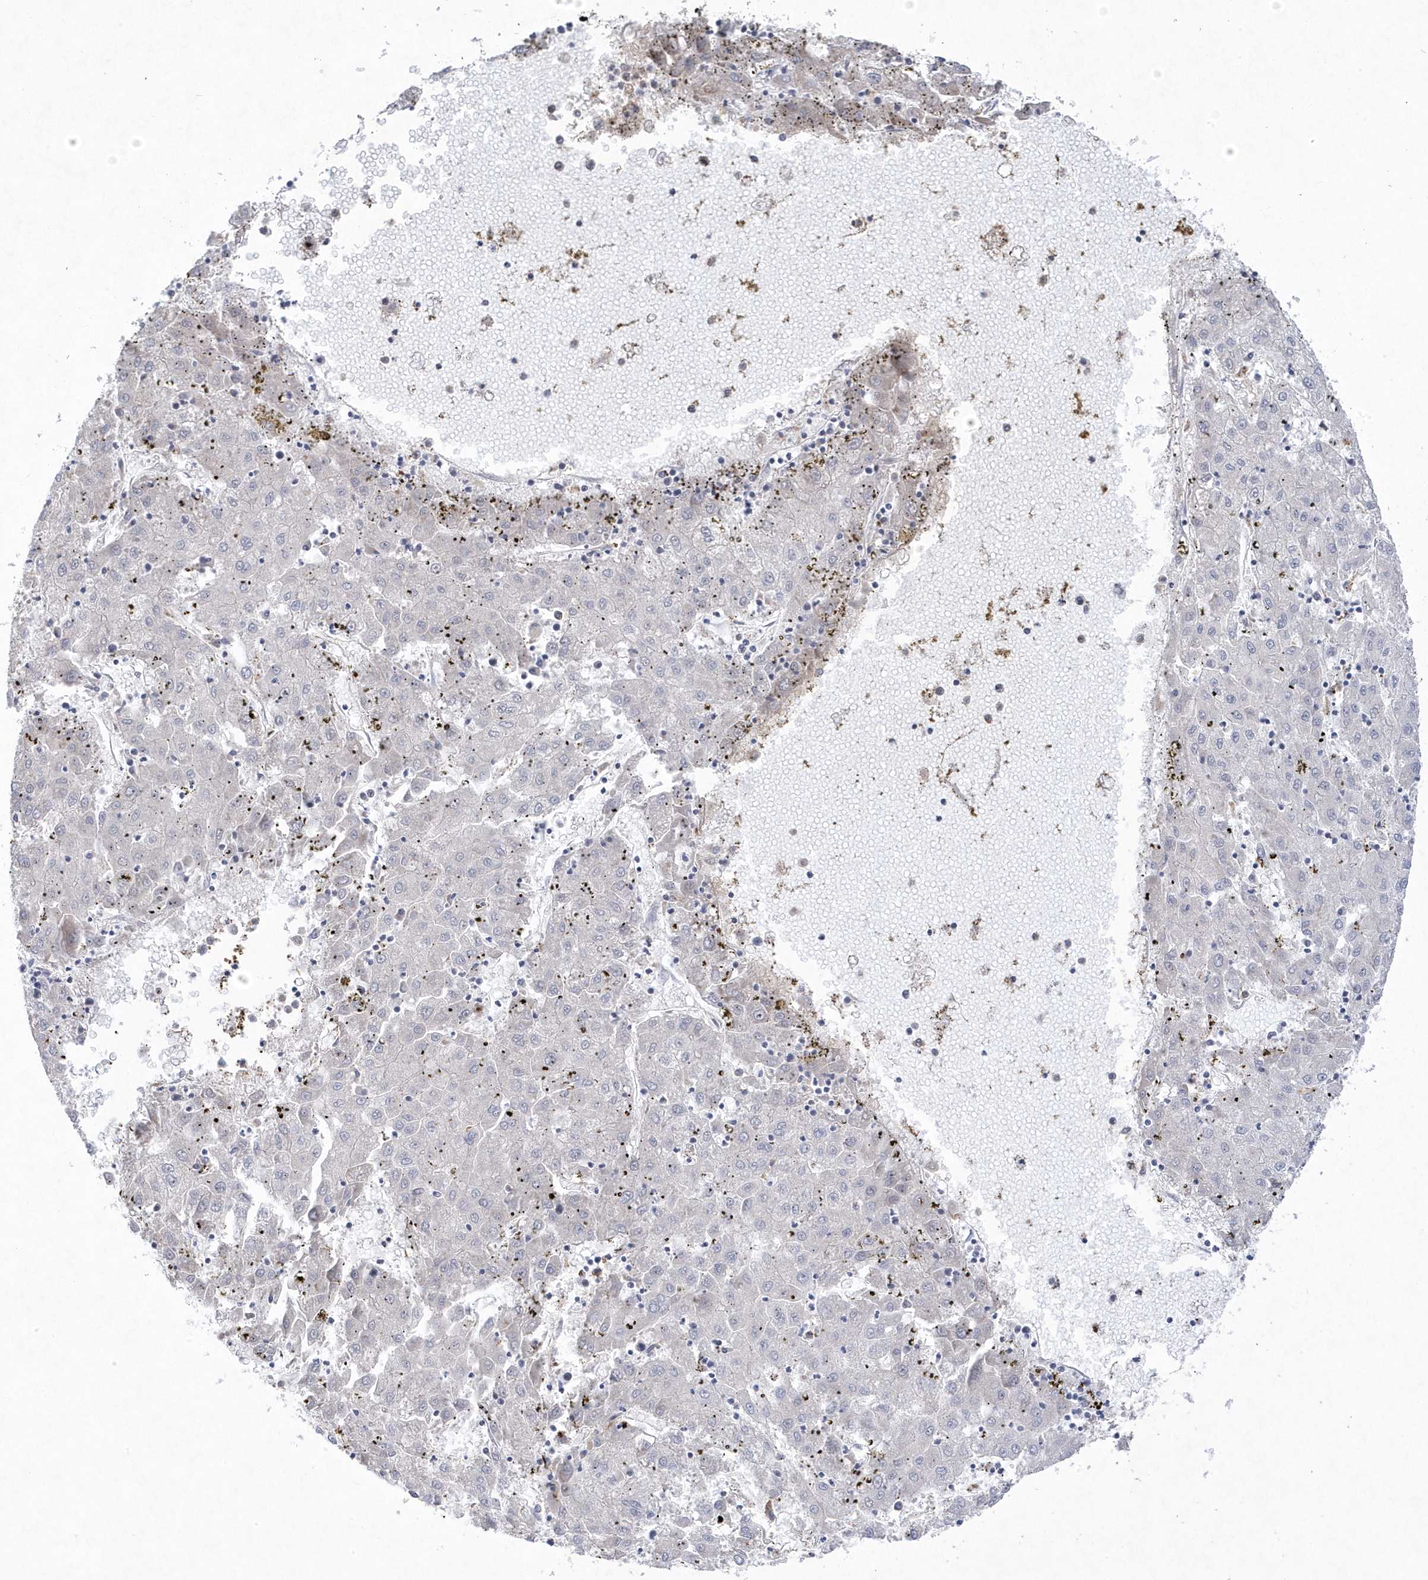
{"staining": {"intensity": "negative", "quantity": "none", "location": "none"}, "tissue": "liver cancer", "cell_type": "Tumor cells", "image_type": "cancer", "snomed": [{"axis": "morphology", "description": "Carcinoma, Hepatocellular, NOS"}, {"axis": "topography", "description": "Liver"}], "caption": "This is a photomicrograph of immunohistochemistry staining of liver hepatocellular carcinoma, which shows no staining in tumor cells.", "gene": "ANAPC1", "patient": {"sex": "male", "age": 72}}